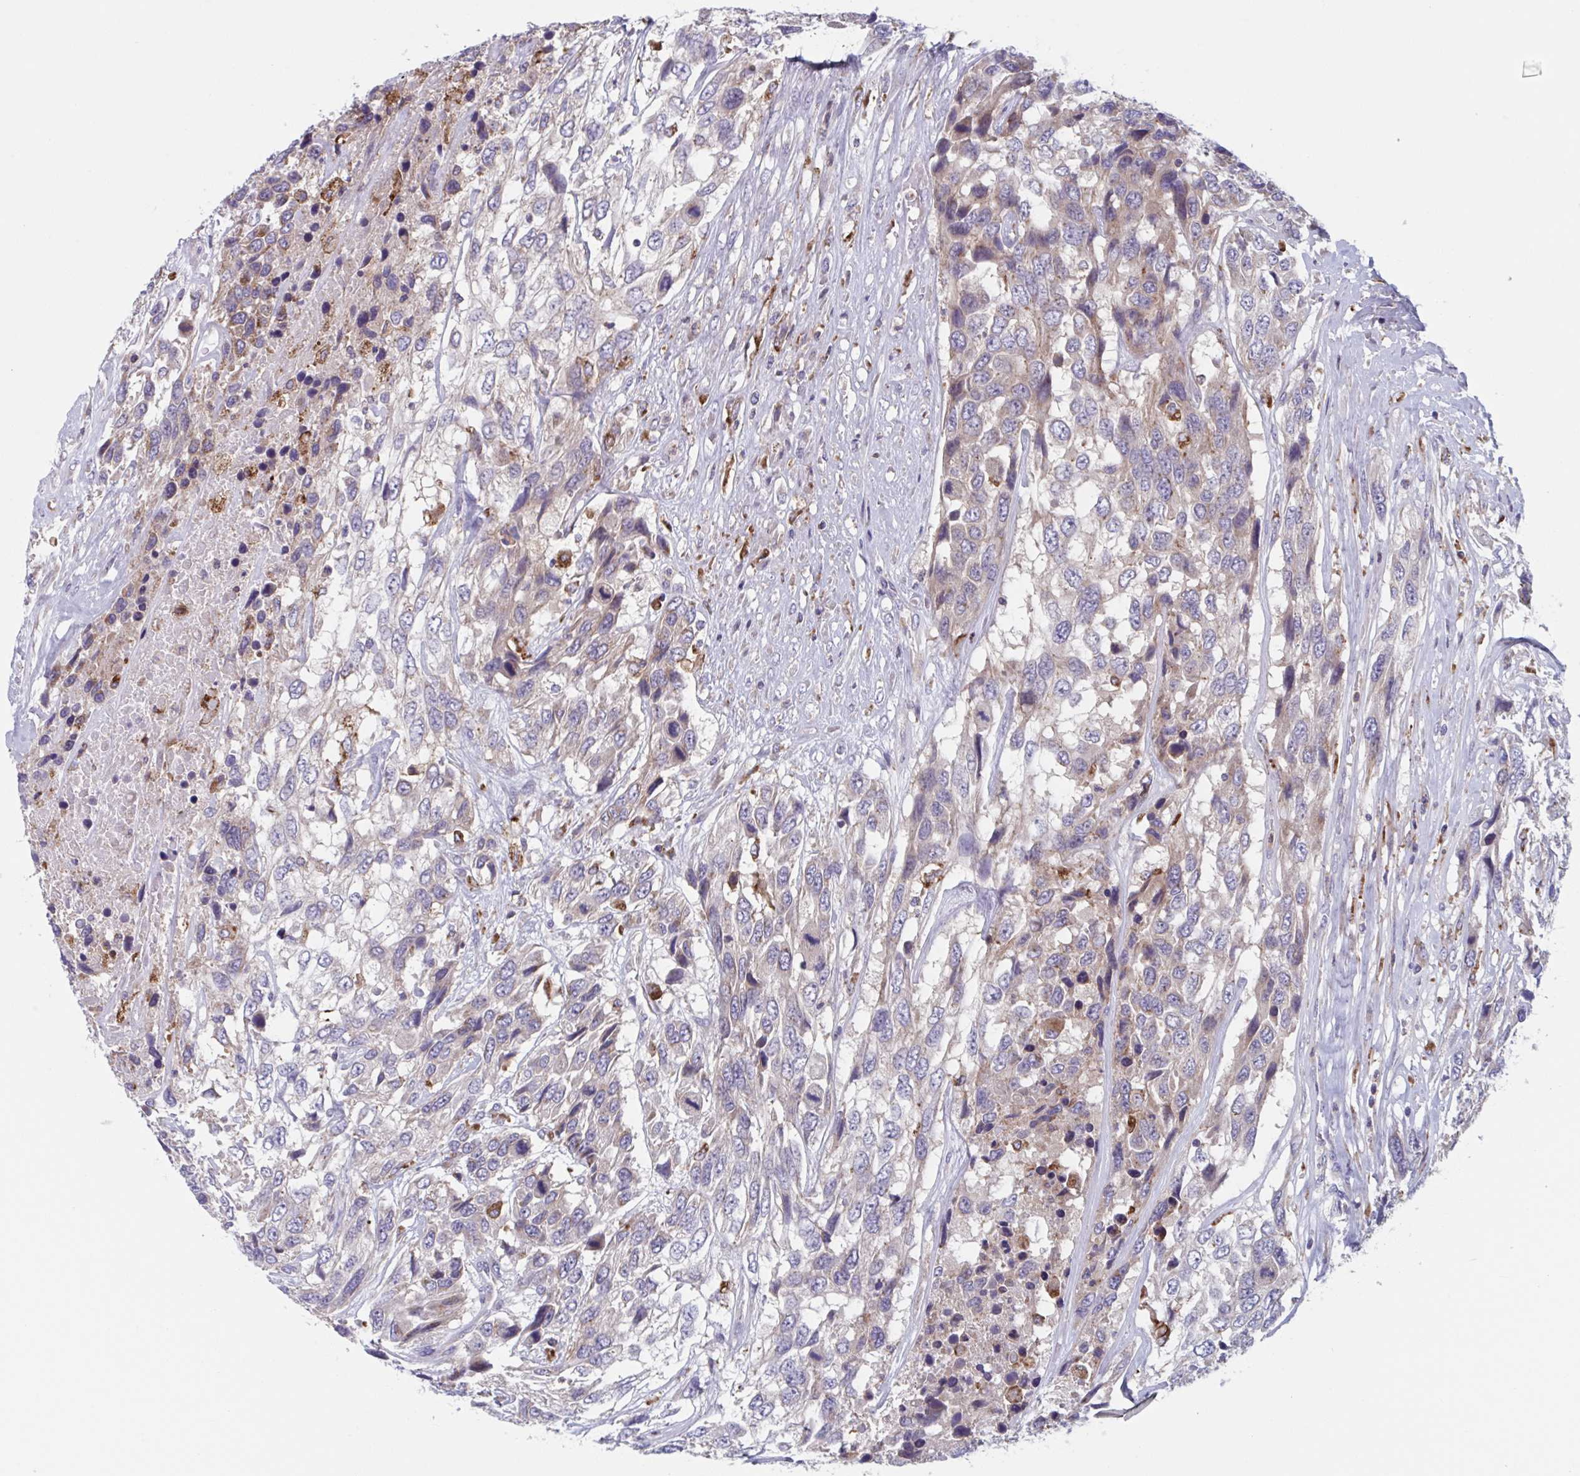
{"staining": {"intensity": "weak", "quantity": "<25%", "location": "cytoplasmic/membranous"}, "tissue": "urothelial cancer", "cell_type": "Tumor cells", "image_type": "cancer", "snomed": [{"axis": "morphology", "description": "Urothelial carcinoma, High grade"}, {"axis": "topography", "description": "Urinary bladder"}], "caption": "Immunohistochemical staining of human high-grade urothelial carcinoma displays no significant positivity in tumor cells.", "gene": "NIPSNAP1", "patient": {"sex": "female", "age": 70}}